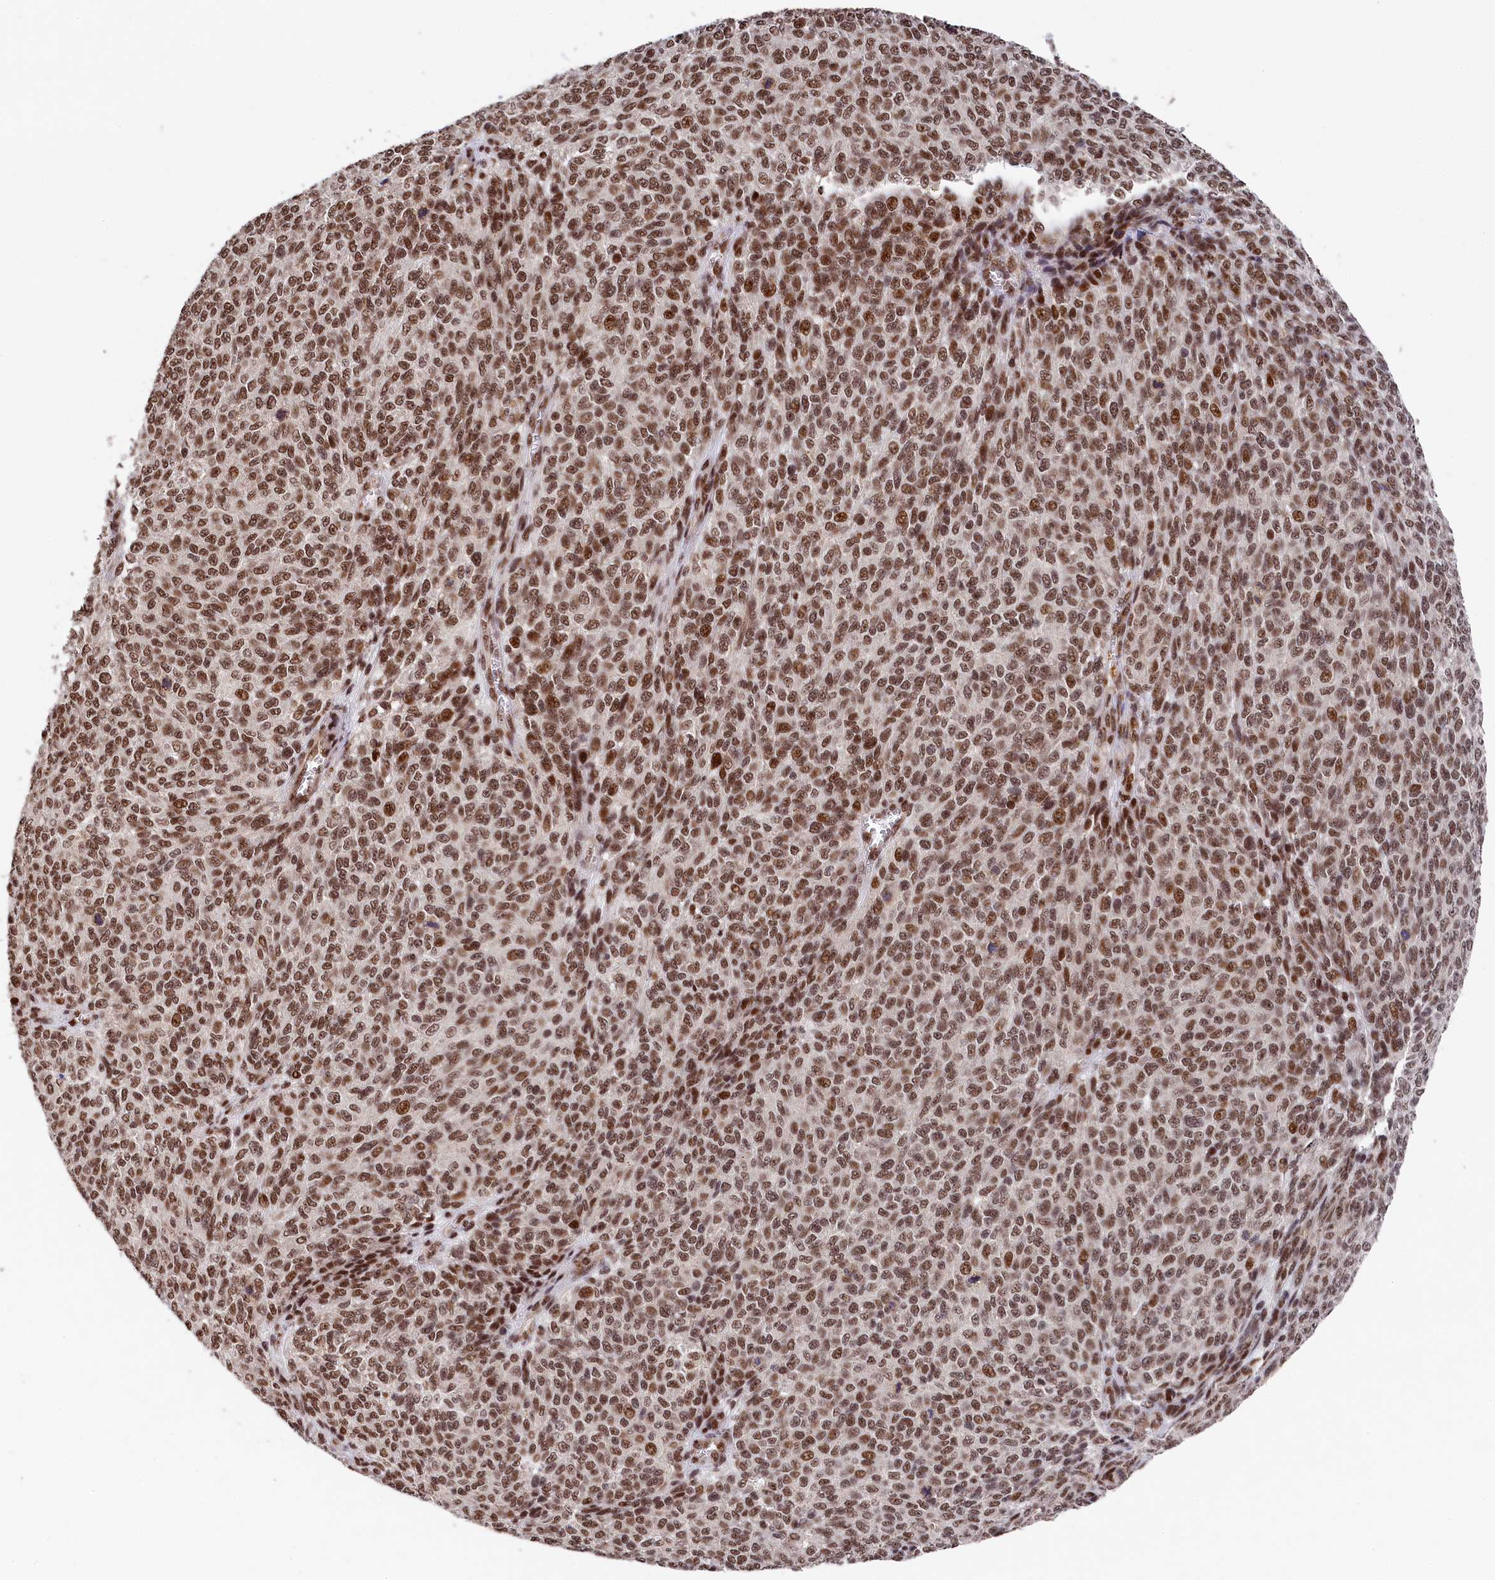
{"staining": {"intensity": "strong", "quantity": ">75%", "location": "nuclear"}, "tissue": "melanoma", "cell_type": "Tumor cells", "image_type": "cancer", "snomed": [{"axis": "morphology", "description": "Malignant melanoma, NOS"}, {"axis": "topography", "description": "Skin"}], "caption": "A high-resolution histopathology image shows immunohistochemistry staining of malignant melanoma, which reveals strong nuclear expression in about >75% of tumor cells.", "gene": "ADIG", "patient": {"sex": "male", "age": 49}}